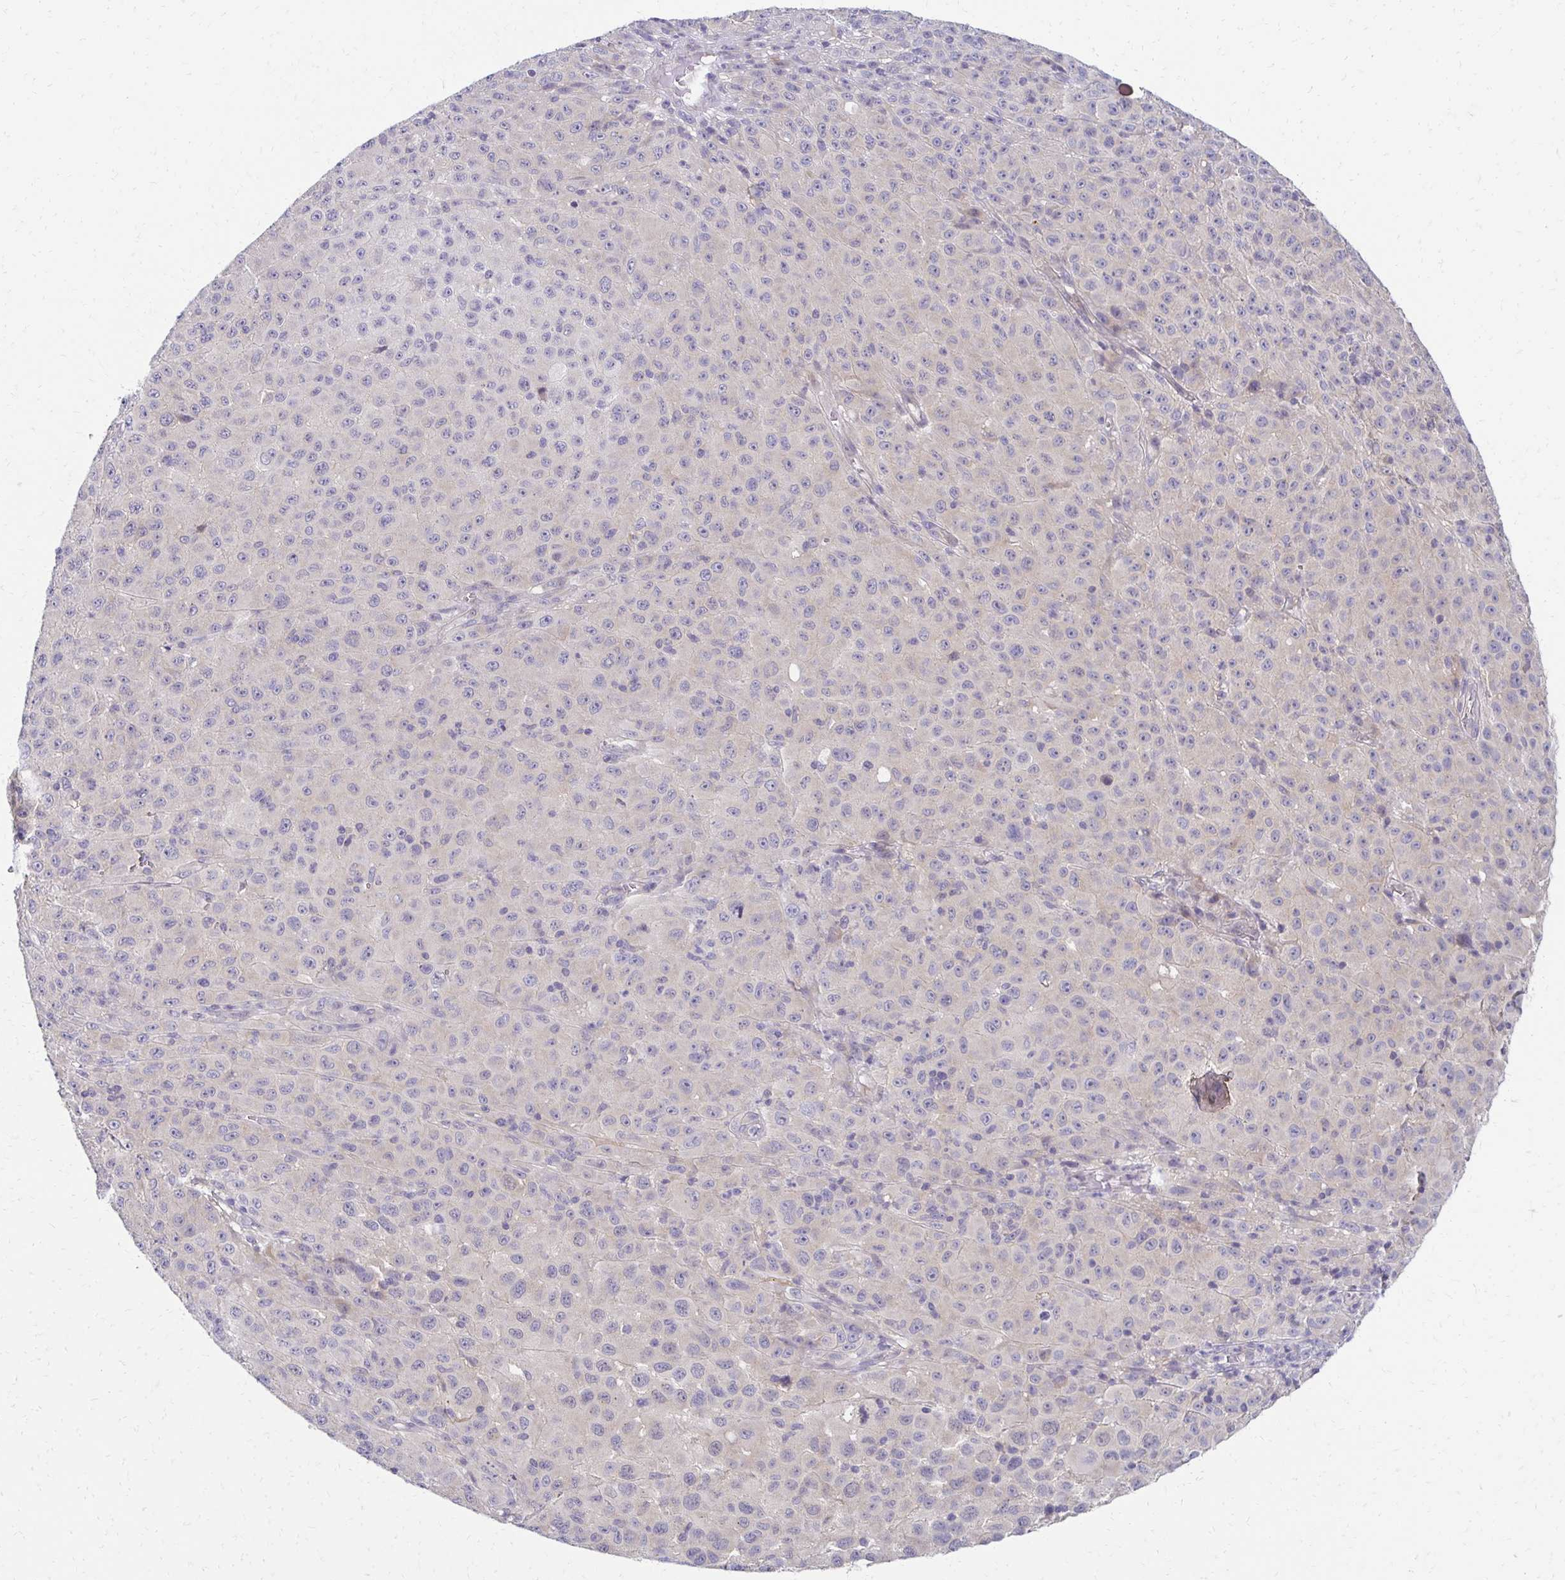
{"staining": {"intensity": "negative", "quantity": "none", "location": "none"}, "tissue": "melanoma", "cell_type": "Tumor cells", "image_type": "cancer", "snomed": [{"axis": "morphology", "description": "Malignant melanoma, NOS"}, {"axis": "topography", "description": "Skin"}], "caption": "DAB immunohistochemical staining of human melanoma reveals no significant expression in tumor cells. (DAB (3,3'-diaminobenzidine) immunohistochemistry (IHC) with hematoxylin counter stain).", "gene": "C1QTNF2", "patient": {"sex": "male", "age": 73}}